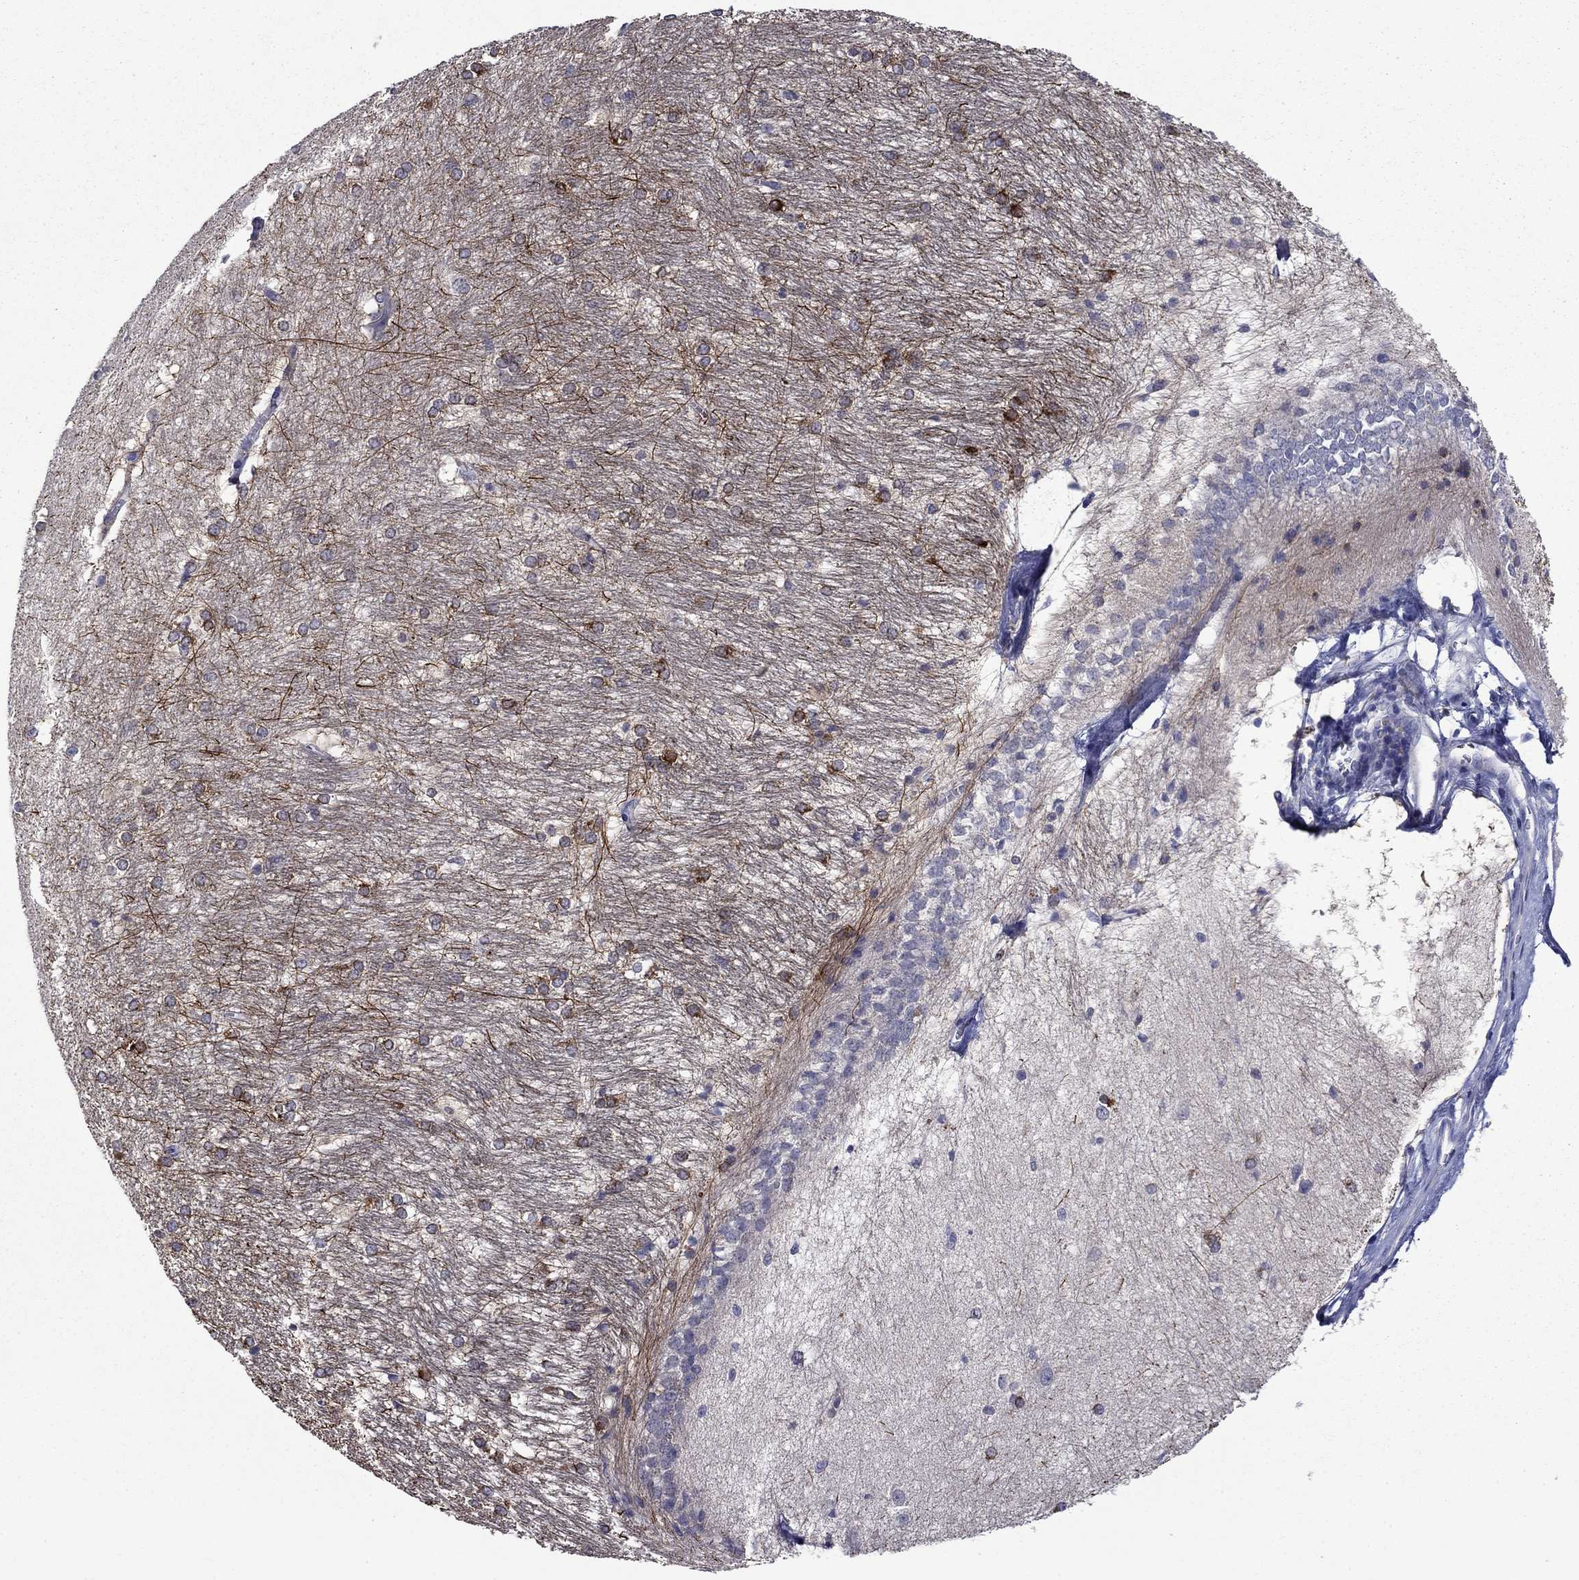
{"staining": {"intensity": "strong", "quantity": "<25%", "location": "cytoplasmic/membranous"}, "tissue": "hippocampus", "cell_type": "Glial cells", "image_type": "normal", "snomed": [{"axis": "morphology", "description": "Normal tissue, NOS"}, {"axis": "topography", "description": "Cerebral cortex"}, {"axis": "topography", "description": "Hippocampus"}], "caption": "Protein staining by immunohistochemistry shows strong cytoplasmic/membranous staining in about <25% of glial cells in normal hippocampus. (DAB (3,3'-diaminobenzidine) IHC with brightfield microscopy, high magnification).", "gene": "CNDP1", "patient": {"sex": "female", "age": 19}}